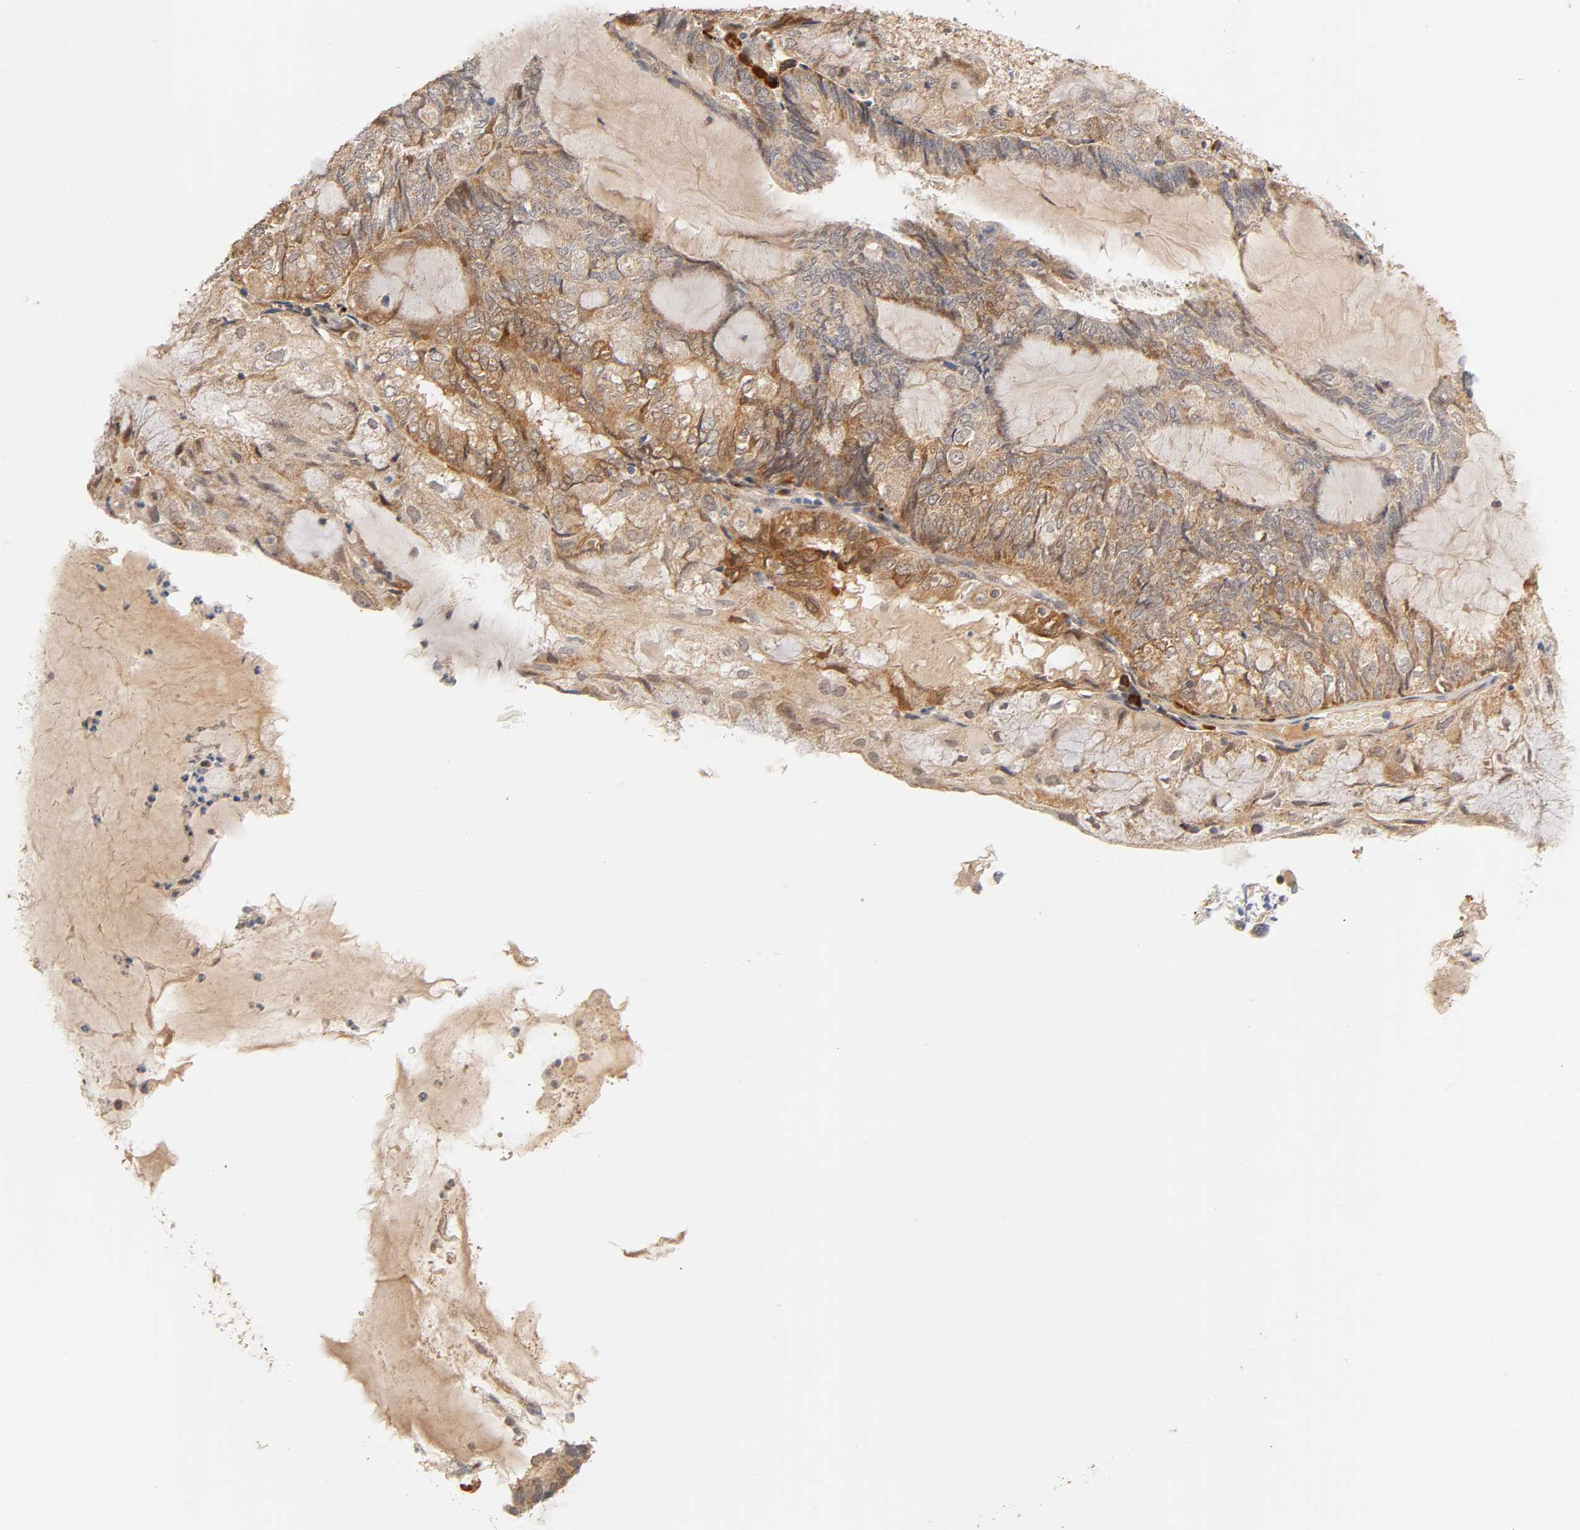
{"staining": {"intensity": "moderate", "quantity": ">75%", "location": "cytoplasmic/membranous"}, "tissue": "endometrial cancer", "cell_type": "Tumor cells", "image_type": "cancer", "snomed": [{"axis": "morphology", "description": "Adenocarcinoma, NOS"}, {"axis": "topography", "description": "Endometrium"}], "caption": "Moderate cytoplasmic/membranous staining for a protein is present in approximately >75% of tumor cells of endometrial cancer (adenocarcinoma) using immunohistochemistry.", "gene": "GSTZ1", "patient": {"sex": "female", "age": 81}}